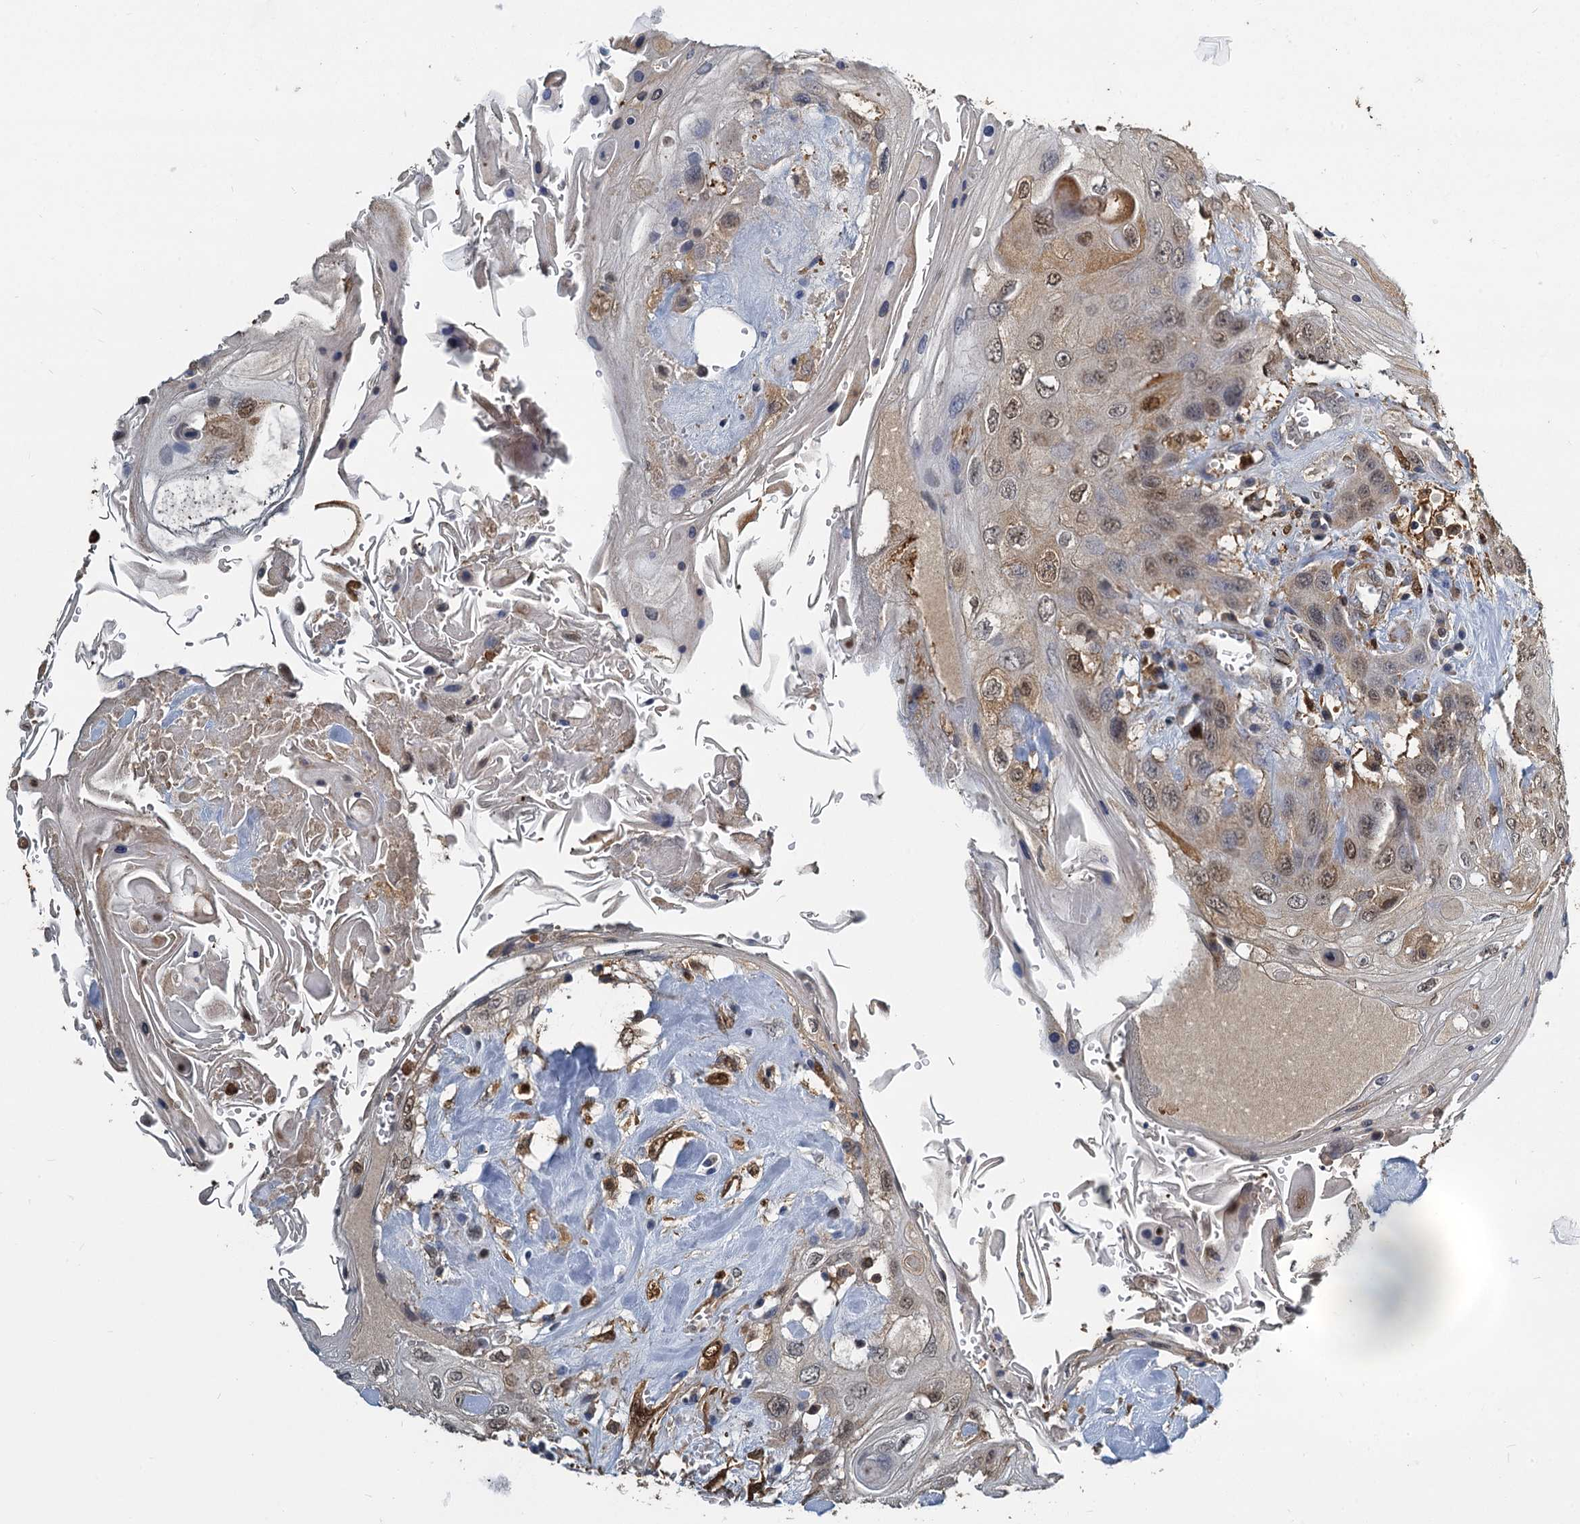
{"staining": {"intensity": "moderate", "quantity": ">75%", "location": "cytoplasmic/membranous,nuclear"}, "tissue": "head and neck cancer", "cell_type": "Tumor cells", "image_type": "cancer", "snomed": [{"axis": "morphology", "description": "Squamous cell carcinoma, NOS"}, {"axis": "topography", "description": "Head-Neck"}], "caption": "Tumor cells reveal medium levels of moderate cytoplasmic/membranous and nuclear positivity in about >75% of cells in squamous cell carcinoma (head and neck). (DAB = brown stain, brightfield microscopy at high magnification).", "gene": "S100A6", "patient": {"sex": "female", "age": 43}}